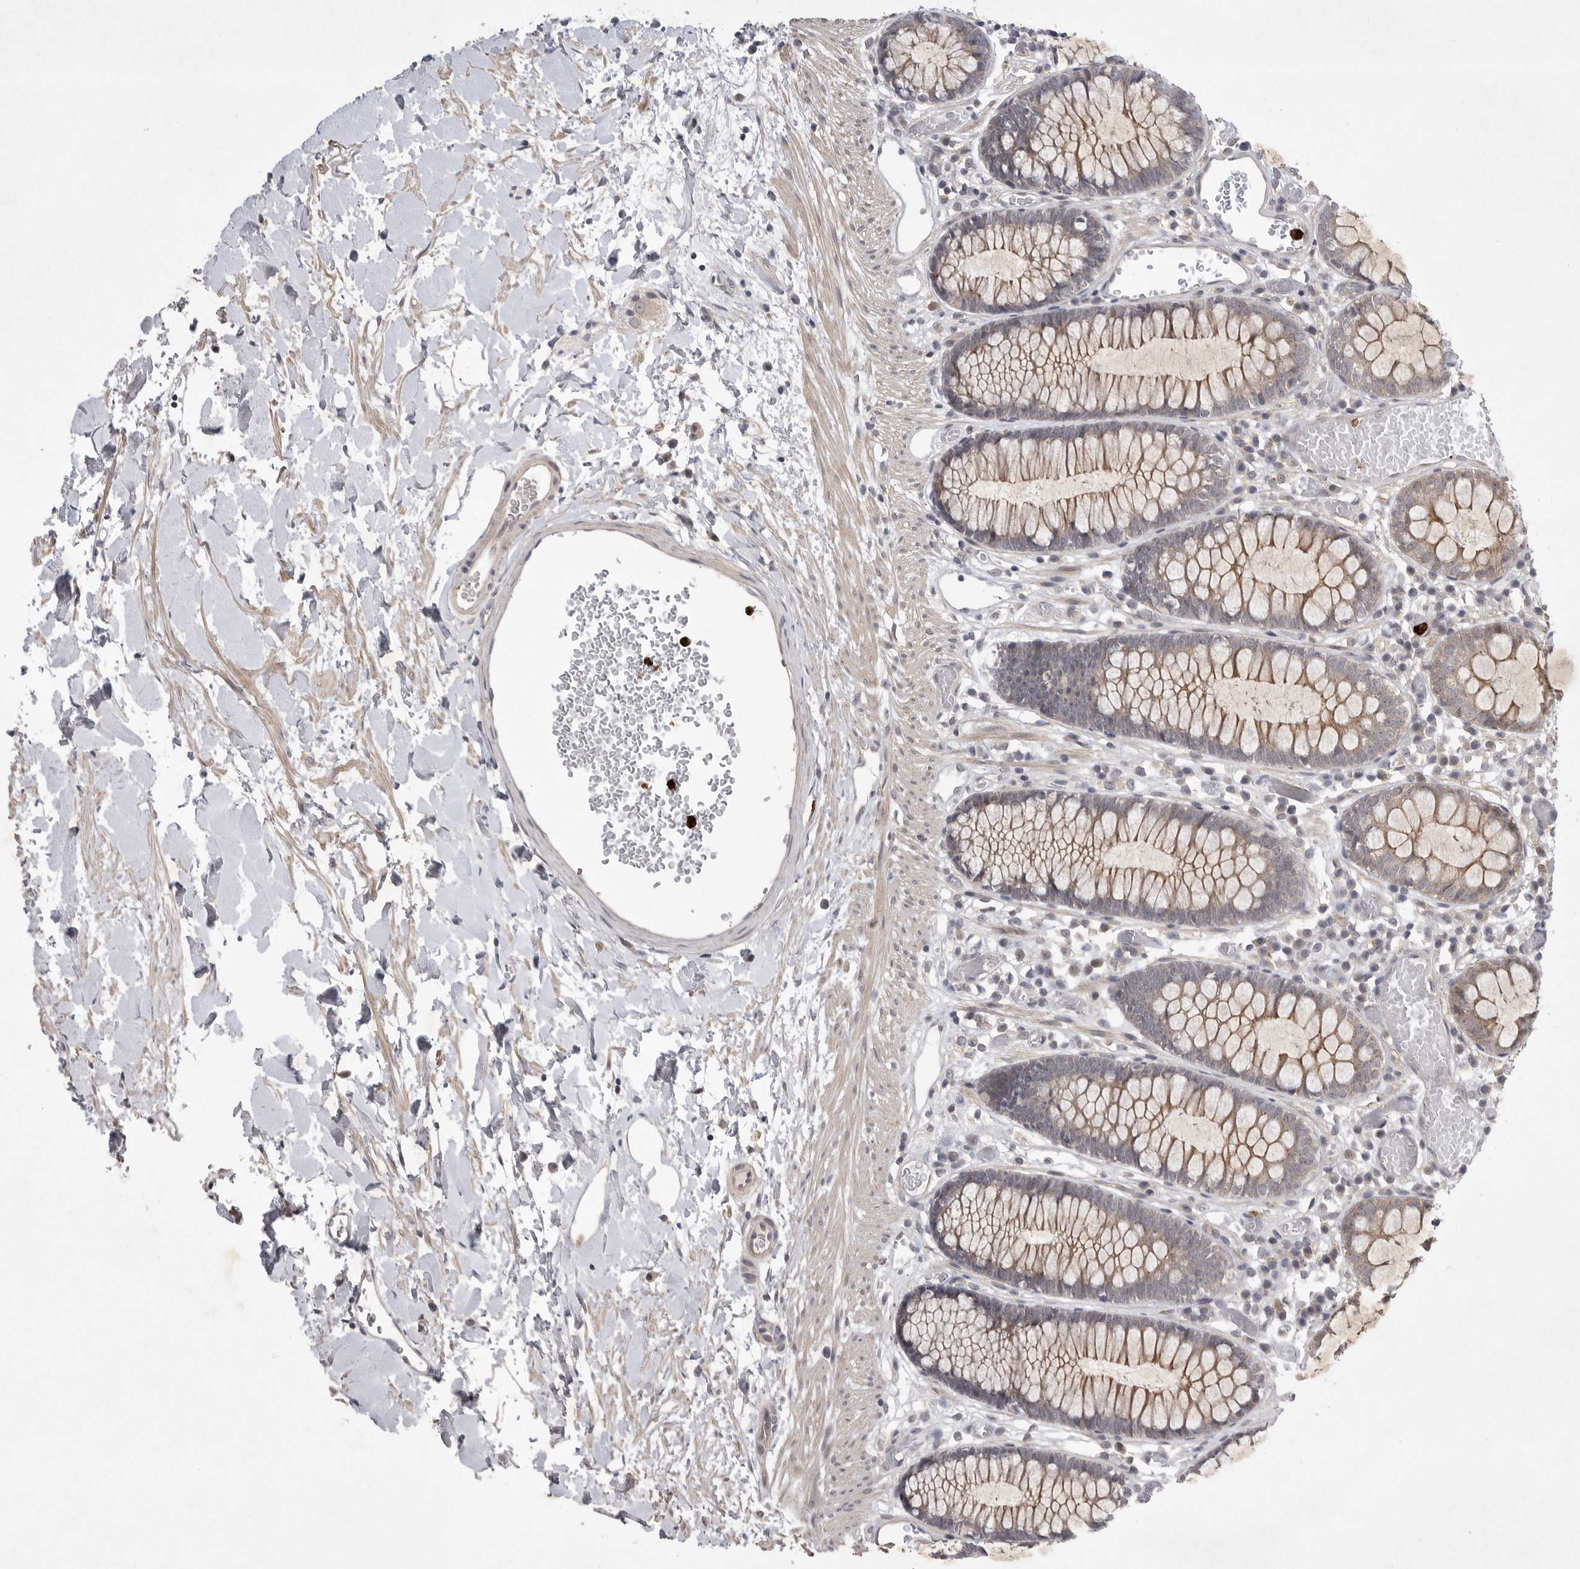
{"staining": {"intensity": "weak", "quantity": ">75%", "location": "cytoplasmic/membranous"}, "tissue": "colon", "cell_type": "Endothelial cells", "image_type": "normal", "snomed": [{"axis": "morphology", "description": "Normal tissue, NOS"}, {"axis": "topography", "description": "Colon"}], "caption": "Protein expression by immunohistochemistry (IHC) demonstrates weak cytoplasmic/membranous staining in approximately >75% of endothelial cells in benign colon. The staining was performed using DAB to visualize the protein expression in brown, while the nuclei were stained in blue with hematoxylin (Magnification: 20x).", "gene": "UBE3D", "patient": {"sex": "male", "age": 14}}